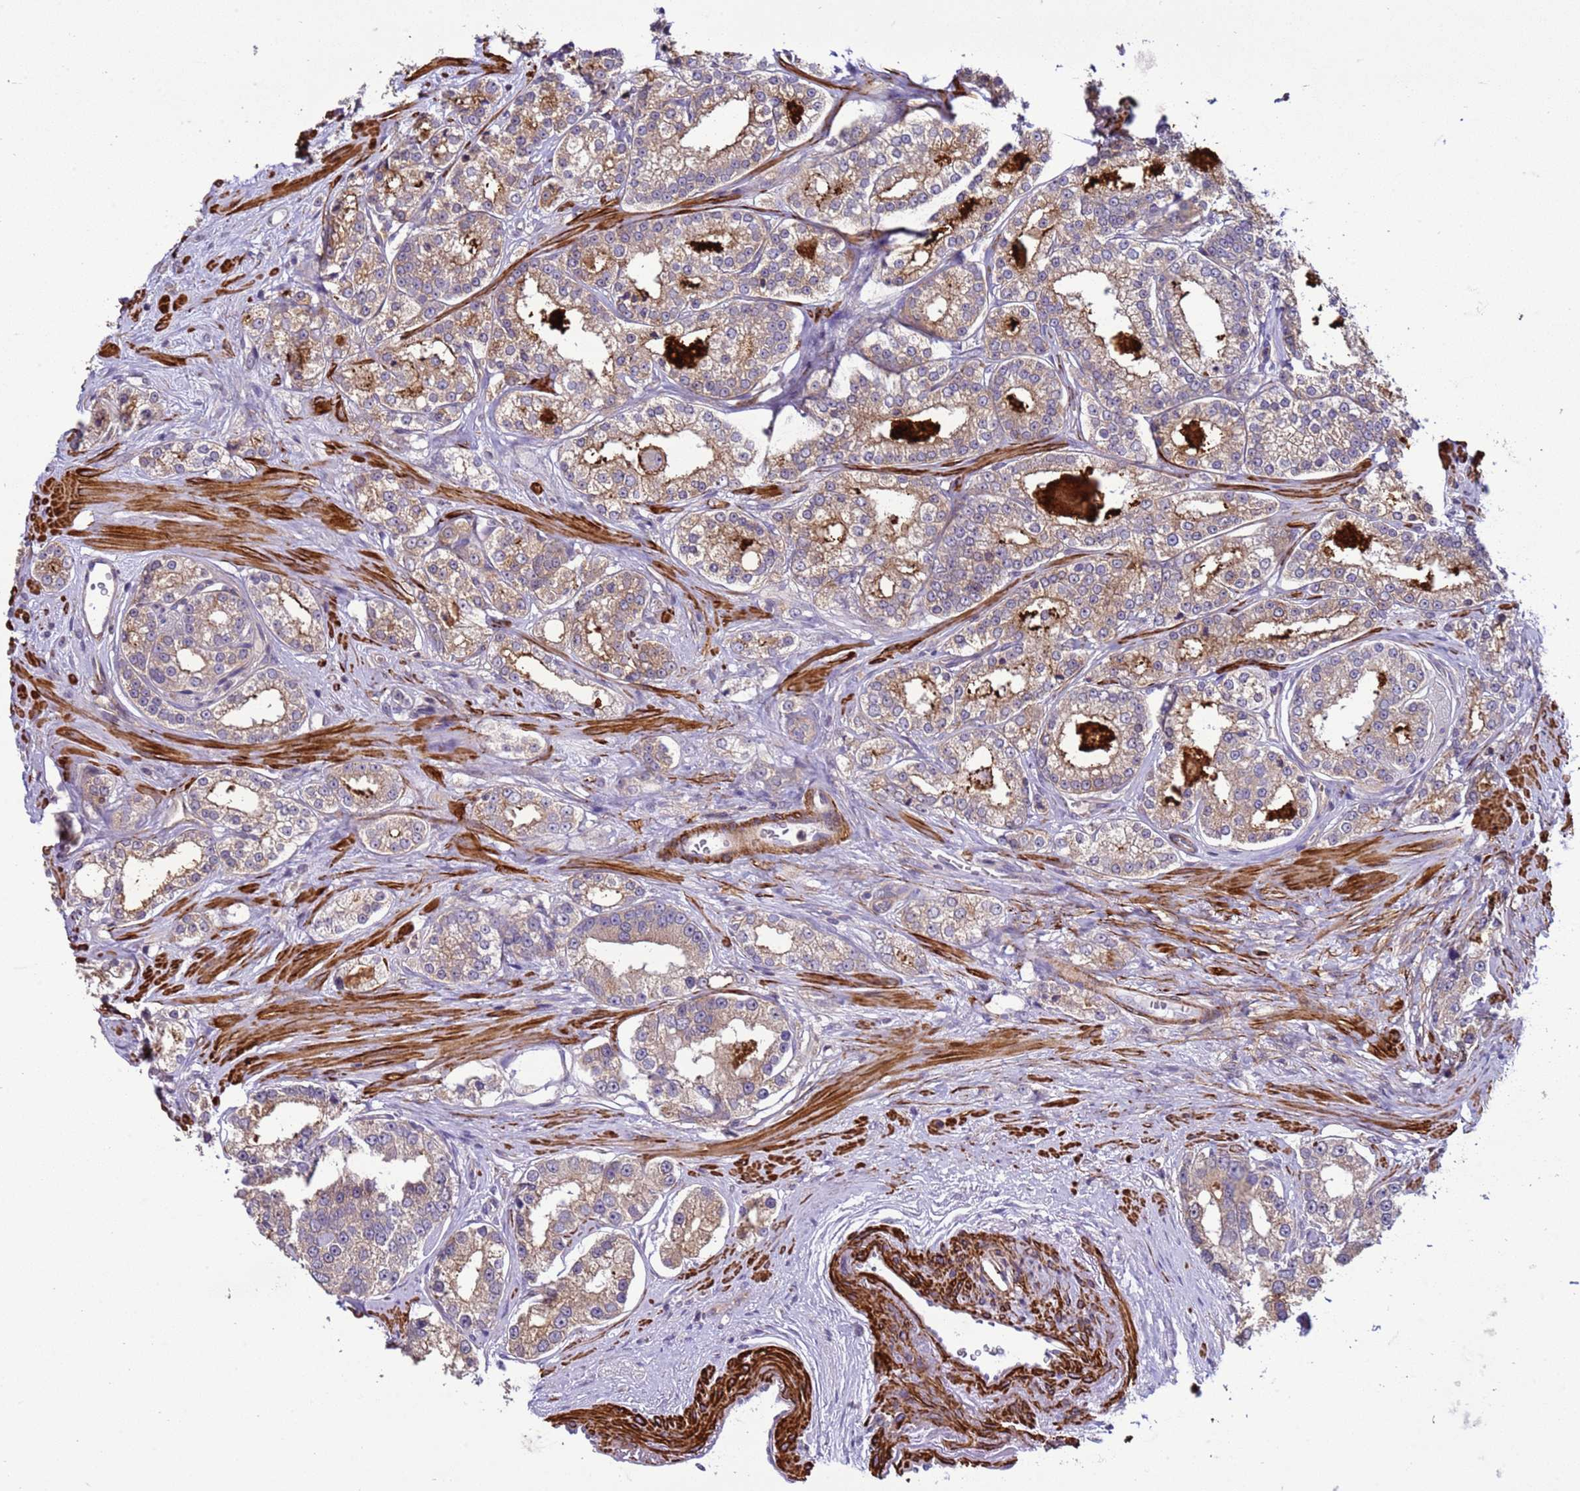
{"staining": {"intensity": "weak", "quantity": "25%-75%", "location": "cytoplasmic/membranous"}, "tissue": "prostate cancer", "cell_type": "Tumor cells", "image_type": "cancer", "snomed": [{"axis": "morphology", "description": "Normal tissue, NOS"}, {"axis": "morphology", "description": "Adenocarcinoma, High grade"}, {"axis": "topography", "description": "Prostate"}], "caption": "Human prostate cancer stained for a protein (brown) displays weak cytoplasmic/membranous positive positivity in approximately 25%-75% of tumor cells.", "gene": "GEN1", "patient": {"sex": "male", "age": 83}}